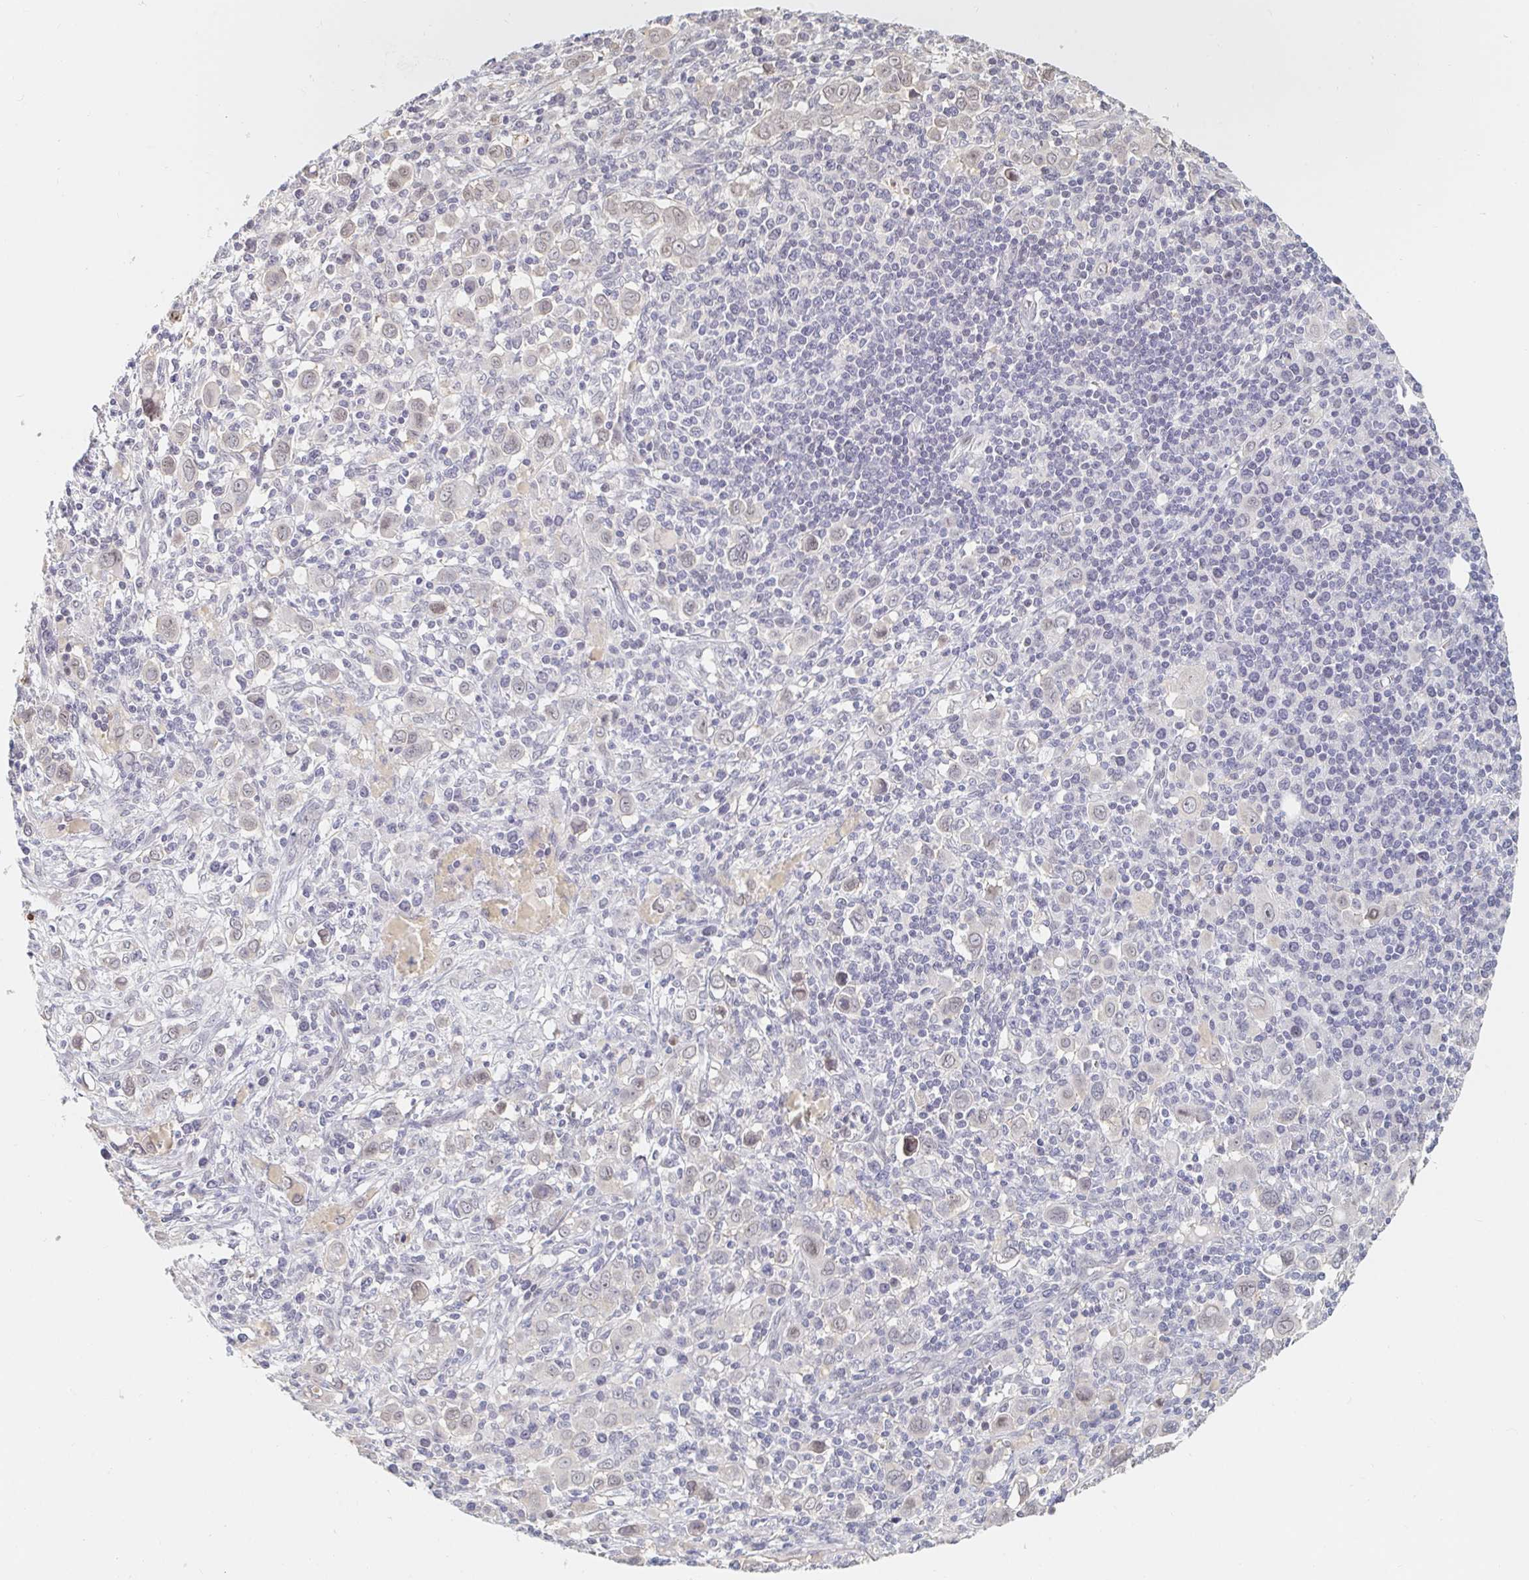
{"staining": {"intensity": "negative", "quantity": "none", "location": "none"}, "tissue": "stomach cancer", "cell_type": "Tumor cells", "image_type": "cancer", "snomed": [{"axis": "morphology", "description": "Adenocarcinoma, NOS"}, {"axis": "topography", "description": "Stomach, upper"}], "caption": "High power microscopy micrograph of an IHC image of stomach cancer, revealing no significant expression in tumor cells. (DAB immunohistochemistry (IHC), high magnification).", "gene": "CHD2", "patient": {"sex": "male", "age": 75}}